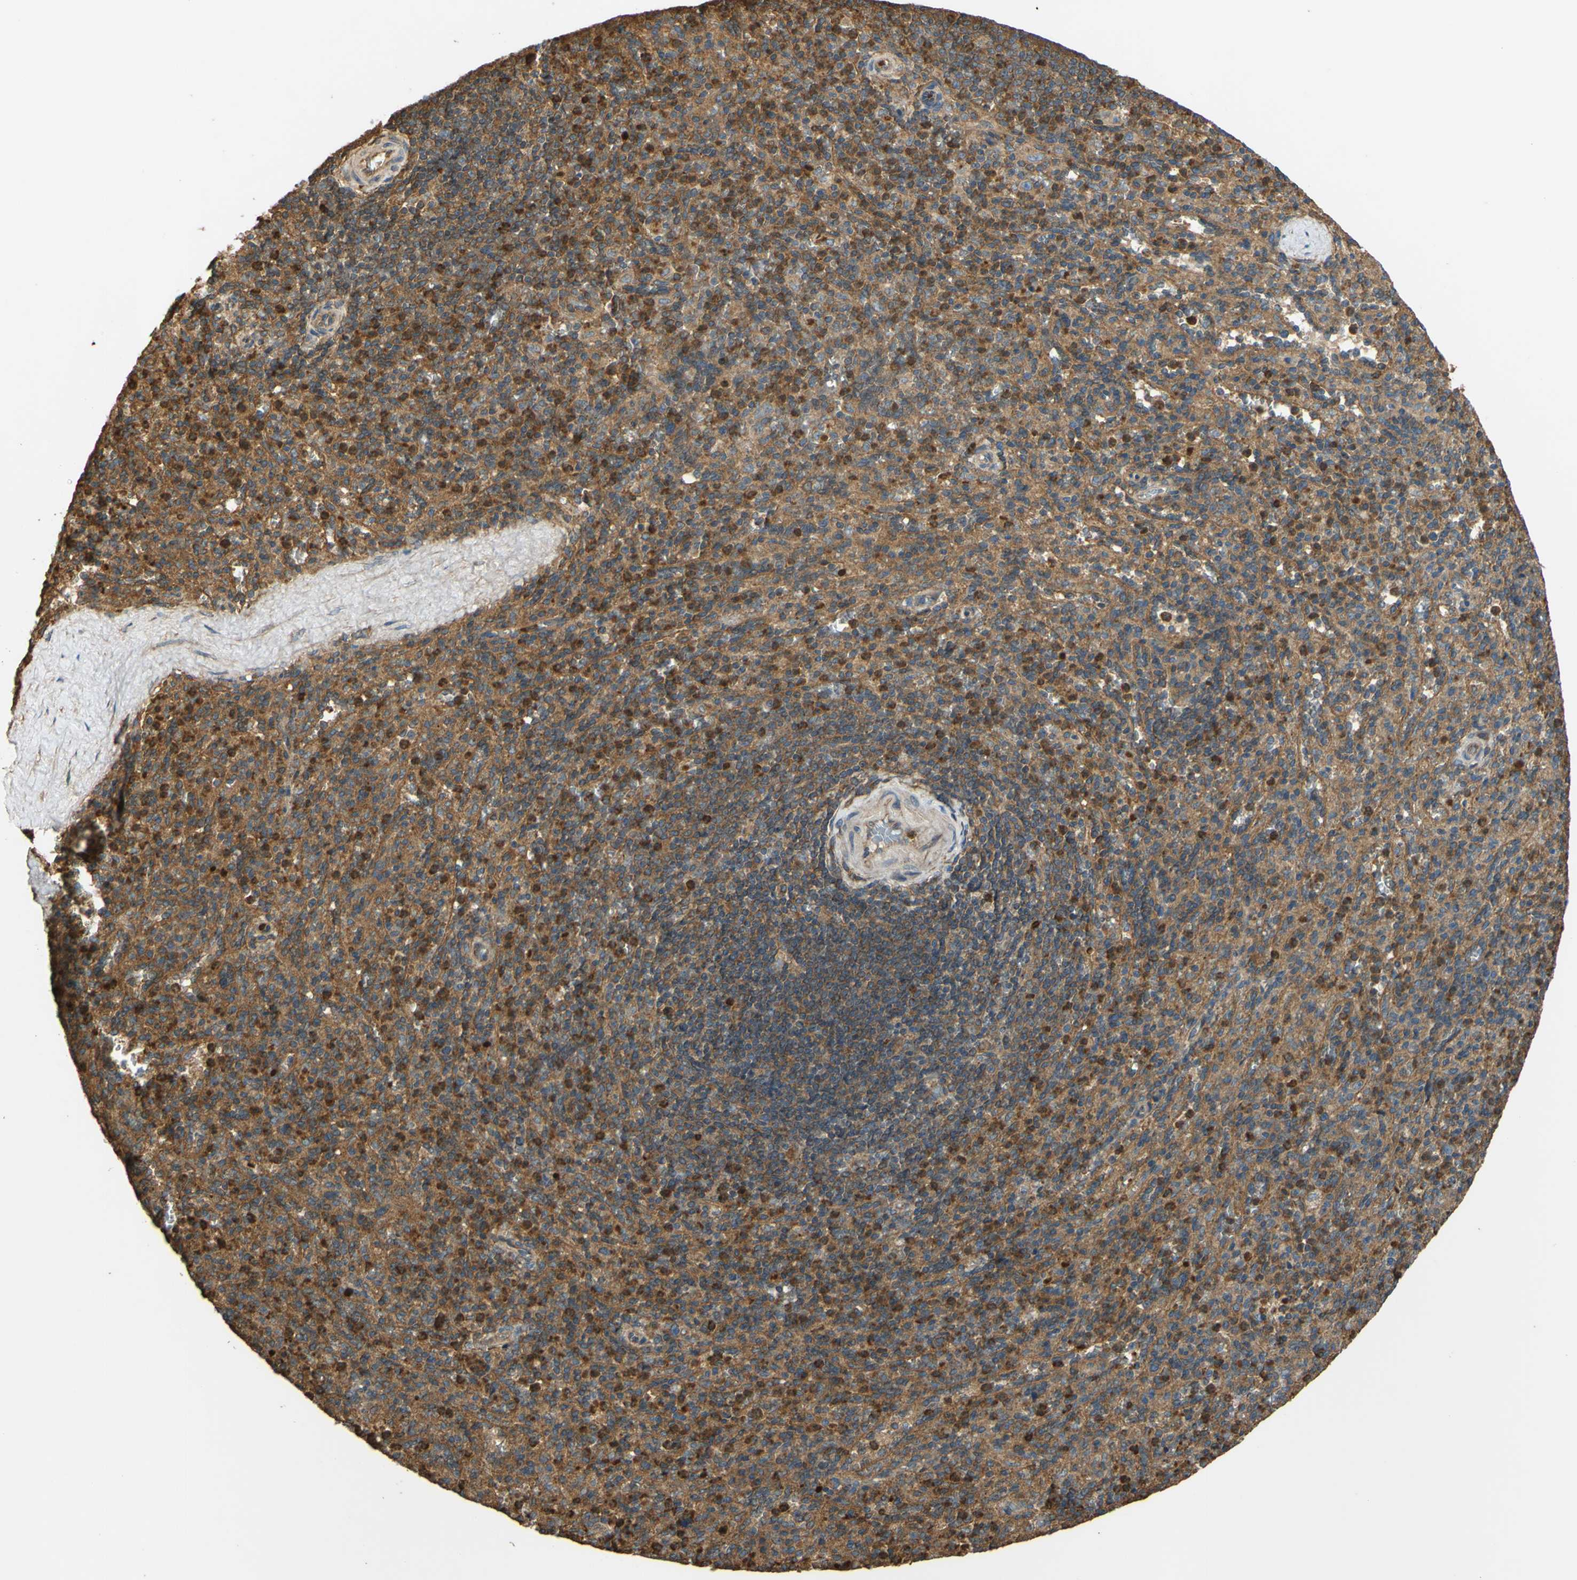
{"staining": {"intensity": "strong", "quantity": ">75%", "location": "cytoplasmic/membranous"}, "tissue": "spleen", "cell_type": "Cells in red pulp", "image_type": "normal", "snomed": [{"axis": "morphology", "description": "Normal tissue, NOS"}, {"axis": "topography", "description": "Spleen"}], "caption": "There is high levels of strong cytoplasmic/membranous positivity in cells in red pulp of benign spleen, as demonstrated by immunohistochemical staining (brown color).", "gene": "CTTN", "patient": {"sex": "male", "age": 36}}